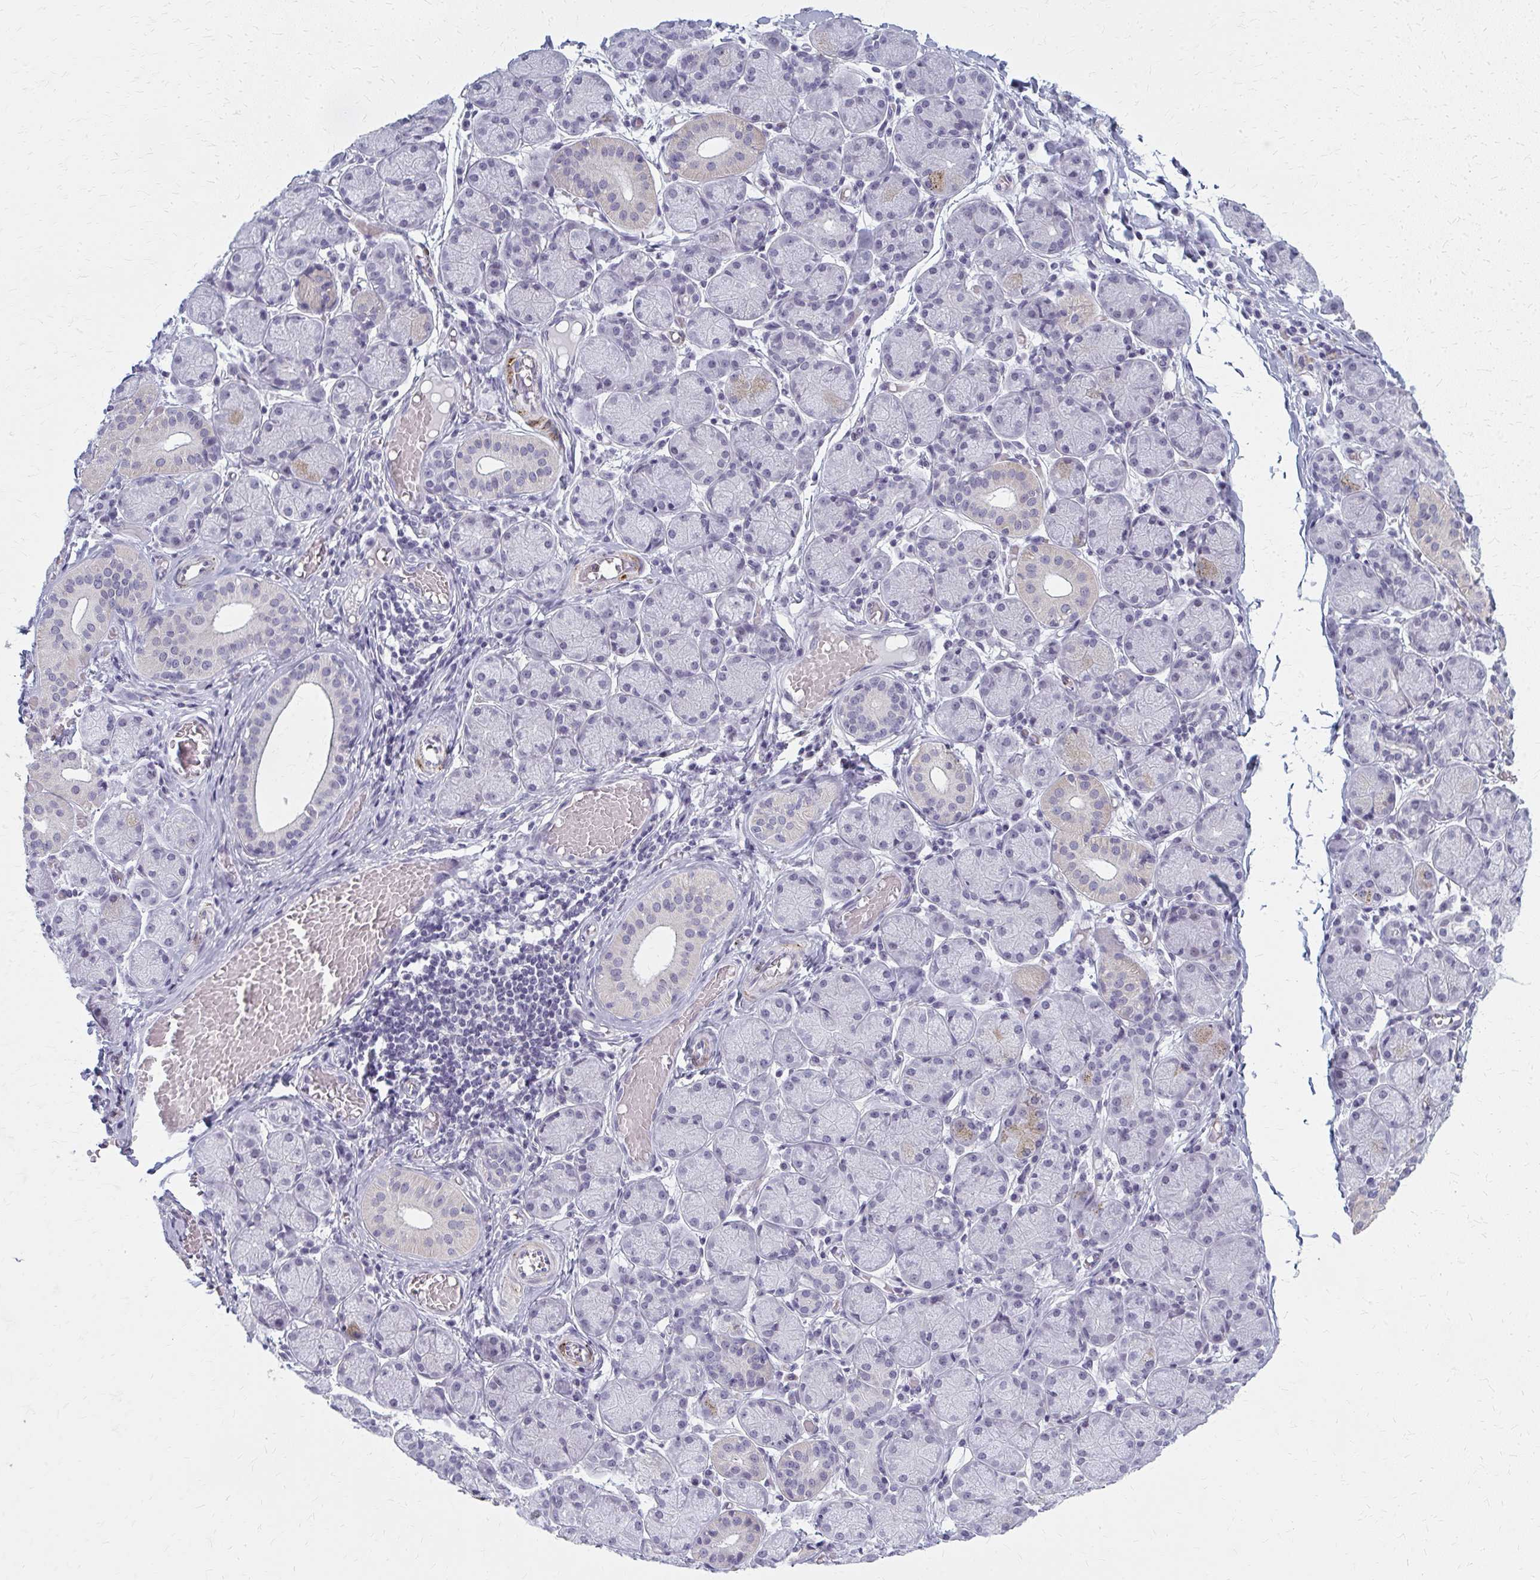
{"staining": {"intensity": "negative", "quantity": "none", "location": "none"}, "tissue": "salivary gland", "cell_type": "Glandular cells", "image_type": "normal", "snomed": [{"axis": "morphology", "description": "Normal tissue, NOS"}, {"axis": "topography", "description": "Salivary gland"}], "caption": "A micrograph of human salivary gland is negative for staining in glandular cells. The staining was performed using DAB to visualize the protein expression in brown, while the nuclei were stained in blue with hematoxylin (Magnification: 20x).", "gene": "CASQ2", "patient": {"sex": "female", "age": 24}}